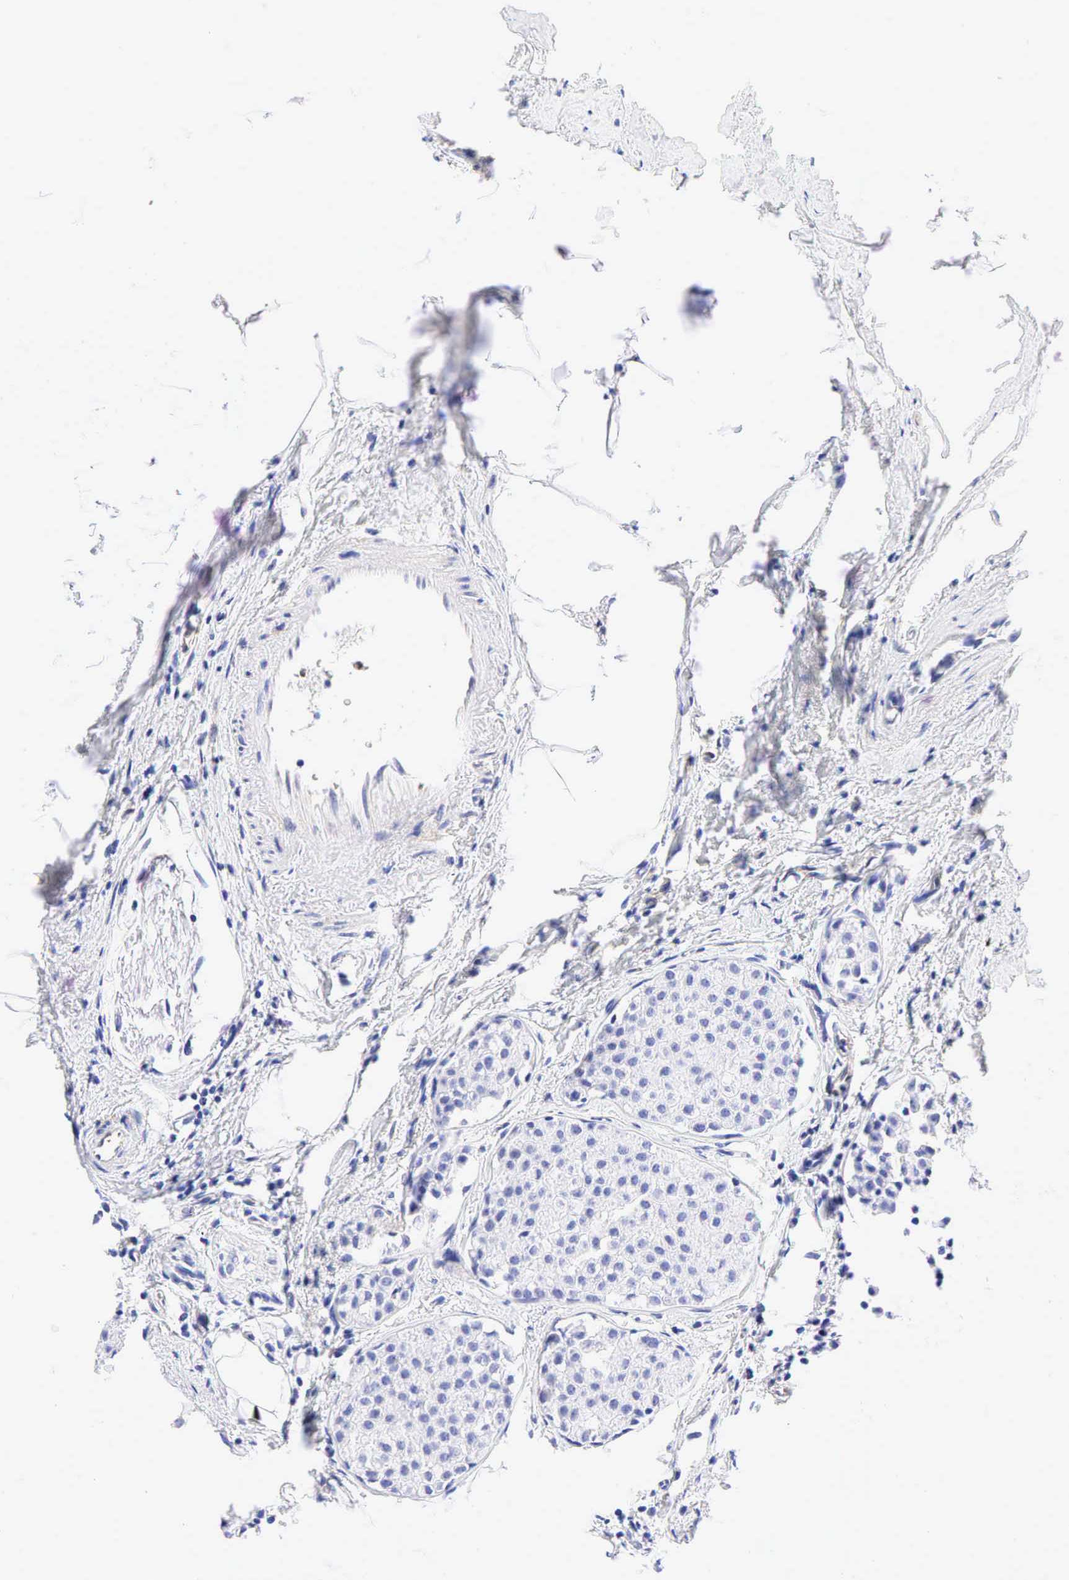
{"staining": {"intensity": "negative", "quantity": "none", "location": "none"}, "tissue": "breast cancer", "cell_type": "Tumor cells", "image_type": "cancer", "snomed": [{"axis": "morphology", "description": "Duct carcinoma"}, {"axis": "topography", "description": "Breast"}], "caption": "Immunohistochemical staining of human breast cancer (invasive ductal carcinoma) shows no significant staining in tumor cells.", "gene": "TNFRSF8", "patient": {"sex": "female", "age": 64}}